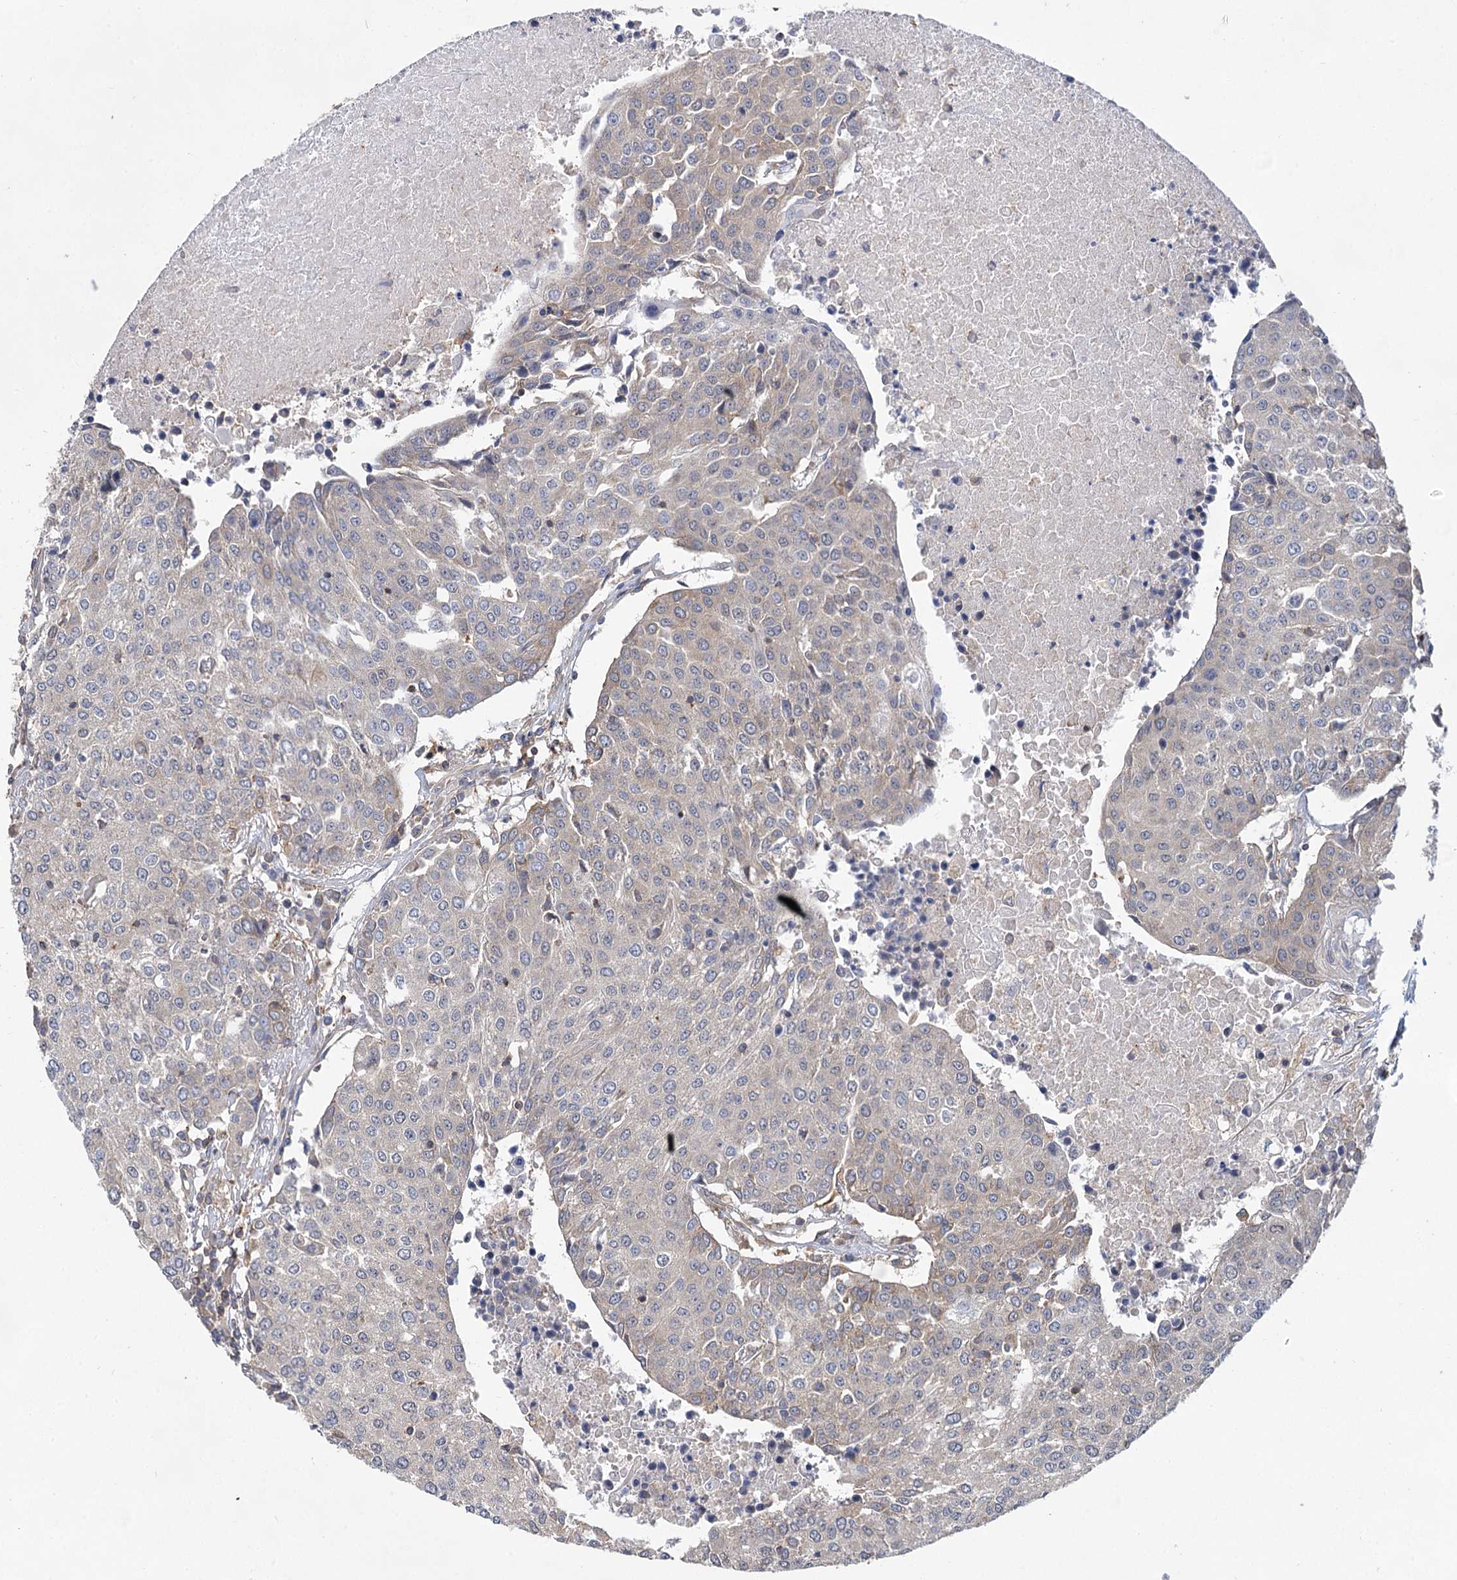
{"staining": {"intensity": "negative", "quantity": "none", "location": "none"}, "tissue": "urothelial cancer", "cell_type": "Tumor cells", "image_type": "cancer", "snomed": [{"axis": "morphology", "description": "Urothelial carcinoma, High grade"}, {"axis": "topography", "description": "Urinary bladder"}], "caption": "Urothelial carcinoma (high-grade) was stained to show a protein in brown. There is no significant expression in tumor cells.", "gene": "PACS1", "patient": {"sex": "female", "age": 85}}